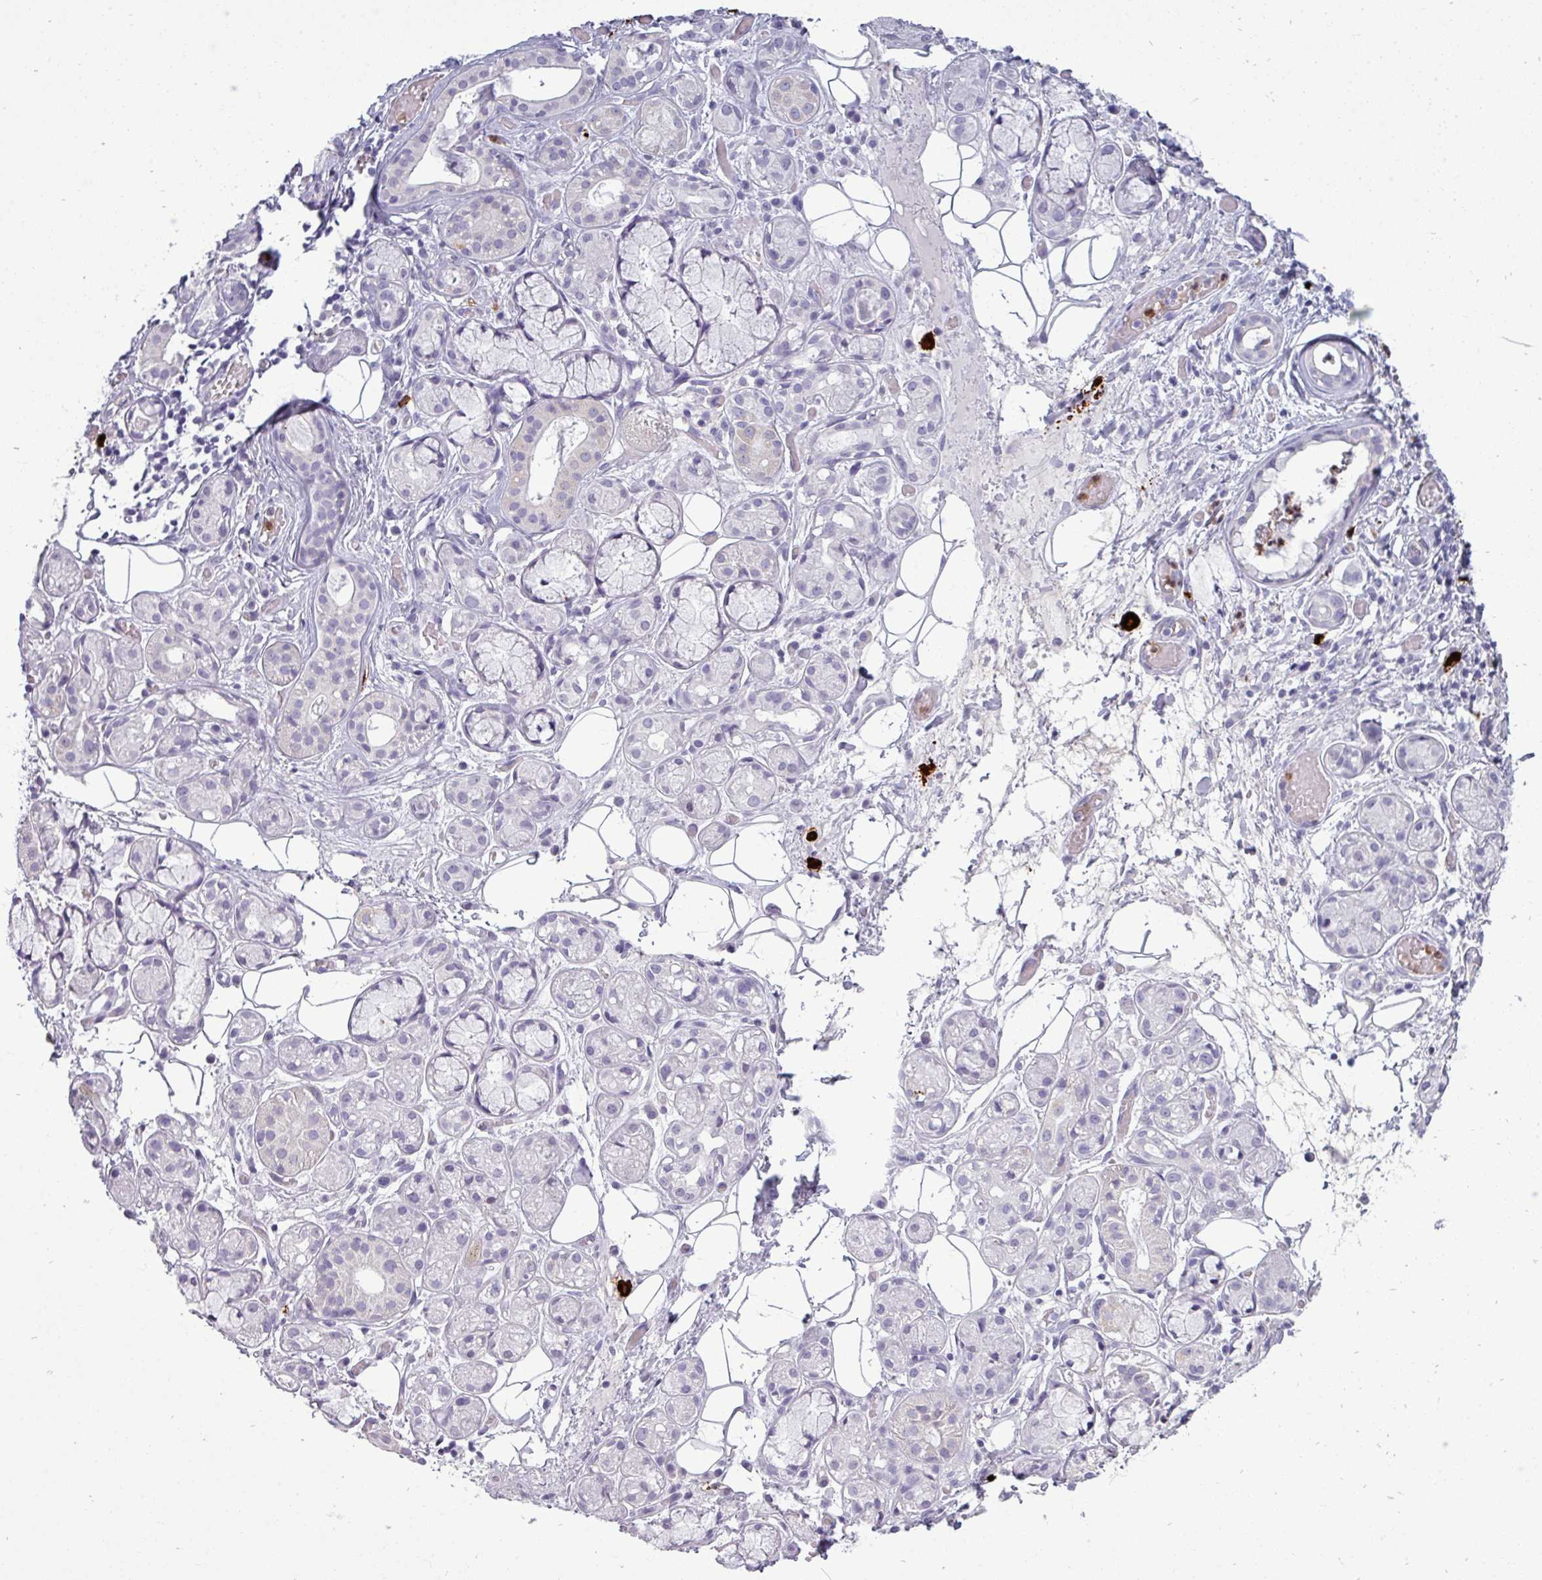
{"staining": {"intensity": "negative", "quantity": "none", "location": "none"}, "tissue": "salivary gland", "cell_type": "Glandular cells", "image_type": "normal", "snomed": [{"axis": "morphology", "description": "Normal tissue, NOS"}, {"axis": "topography", "description": "Salivary gland"}], "caption": "Immunohistochemical staining of benign human salivary gland demonstrates no significant positivity in glandular cells. (DAB IHC visualized using brightfield microscopy, high magnification).", "gene": "TRIM39", "patient": {"sex": "male", "age": 82}}